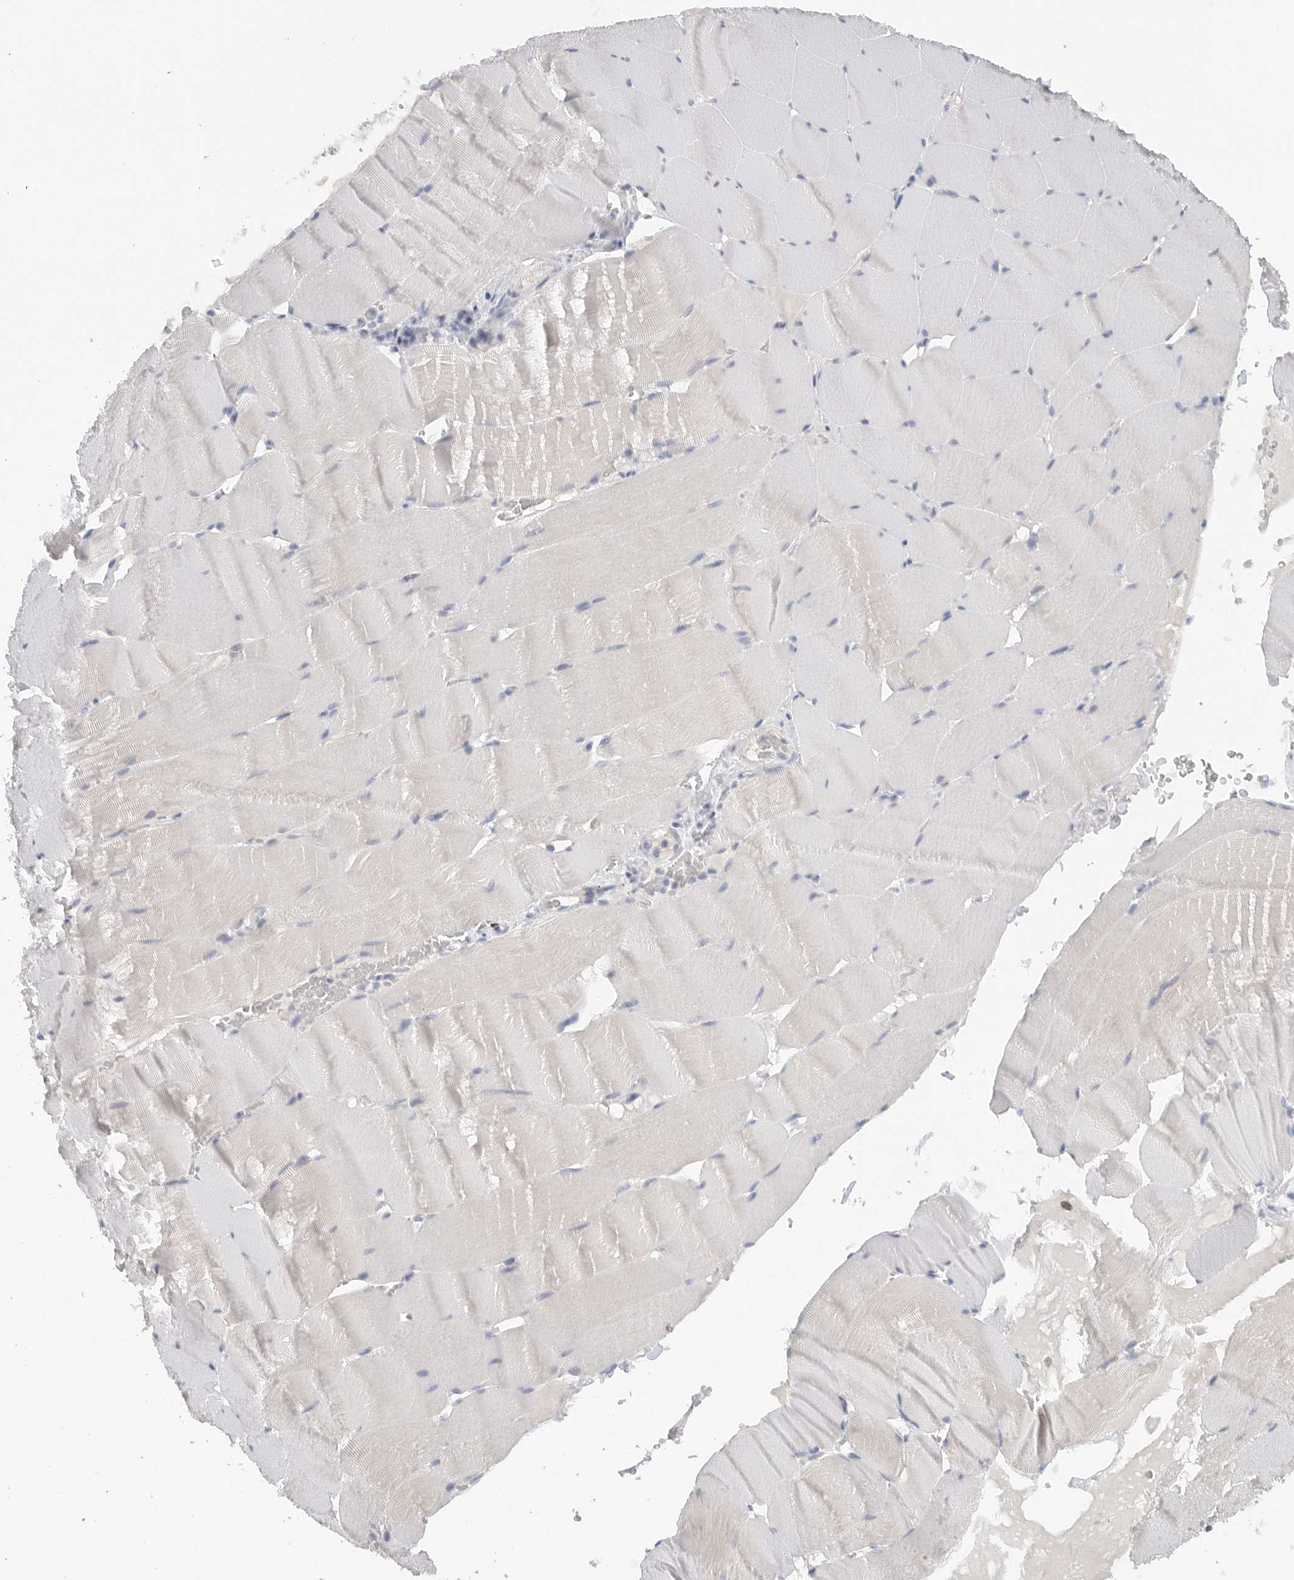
{"staining": {"intensity": "negative", "quantity": "none", "location": "none"}, "tissue": "skeletal muscle", "cell_type": "Myocytes", "image_type": "normal", "snomed": [{"axis": "morphology", "description": "Normal tissue, NOS"}, {"axis": "topography", "description": "Skeletal muscle"}], "caption": "IHC photomicrograph of normal skeletal muscle: human skeletal muscle stained with DAB demonstrates no significant protein expression in myocytes.", "gene": "PAM", "patient": {"sex": "male", "age": 62}}